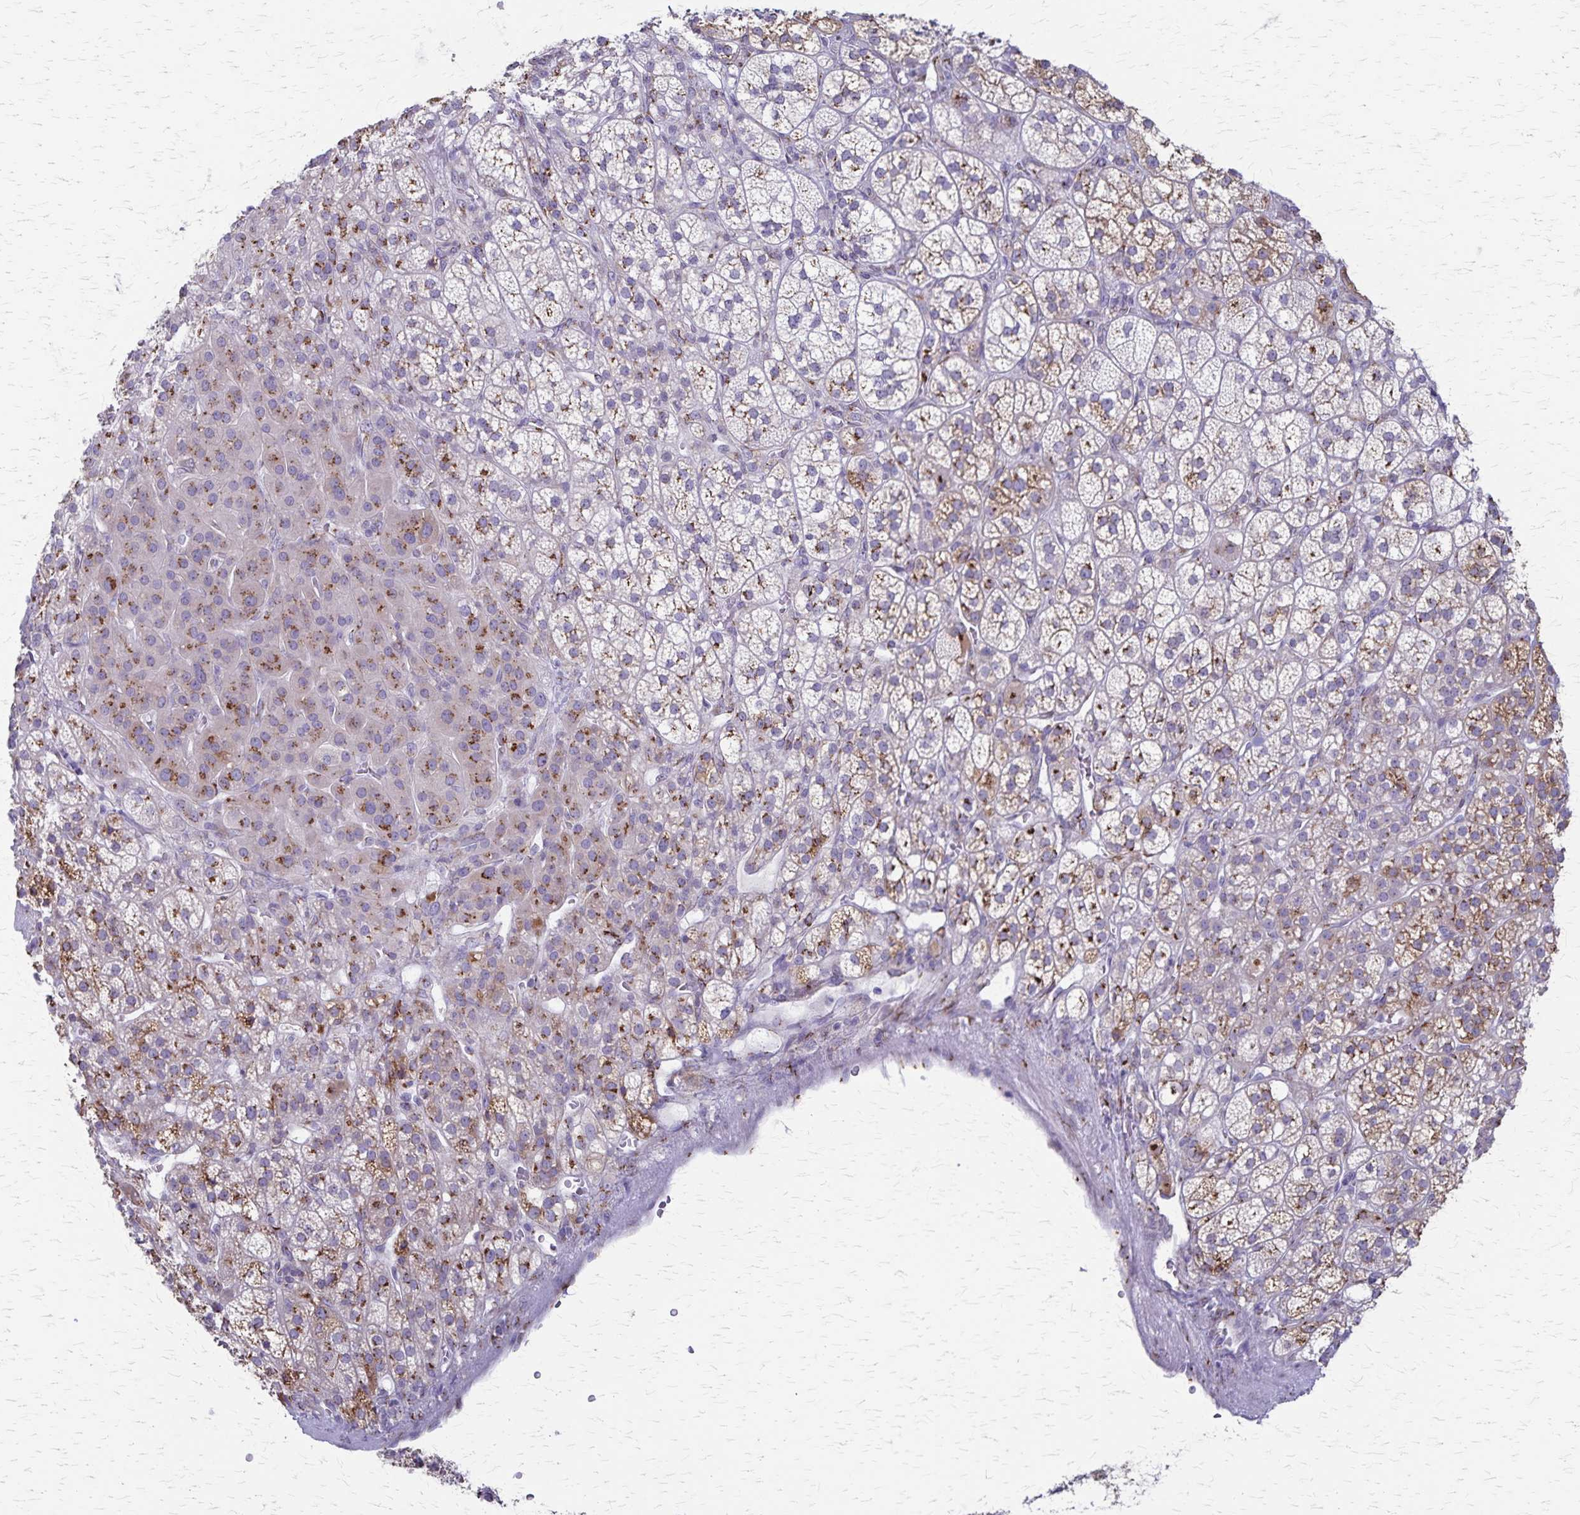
{"staining": {"intensity": "moderate", "quantity": "25%-75%", "location": "cytoplasmic/membranous"}, "tissue": "adrenal gland", "cell_type": "Glandular cells", "image_type": "normal", "snomed": [{"axis": "morphology", "description": "Normal tissue, NOS"}, {"axis": "topography", "description": "Adrenal gland"}], "caption": "Immunohistochemistry (IHC) micrograph of normal adrenal gland: human adrenal gland stained using immunohistochemistry (IHC) displays medium levels of moderate protein expression localized specifically in the cytoplasmic/membranous of glandular cells, appearing as a cytoplasmic/membranous brown color.", "gene": "MCFD2", "patient": {"sex": "female", "age": 60}}